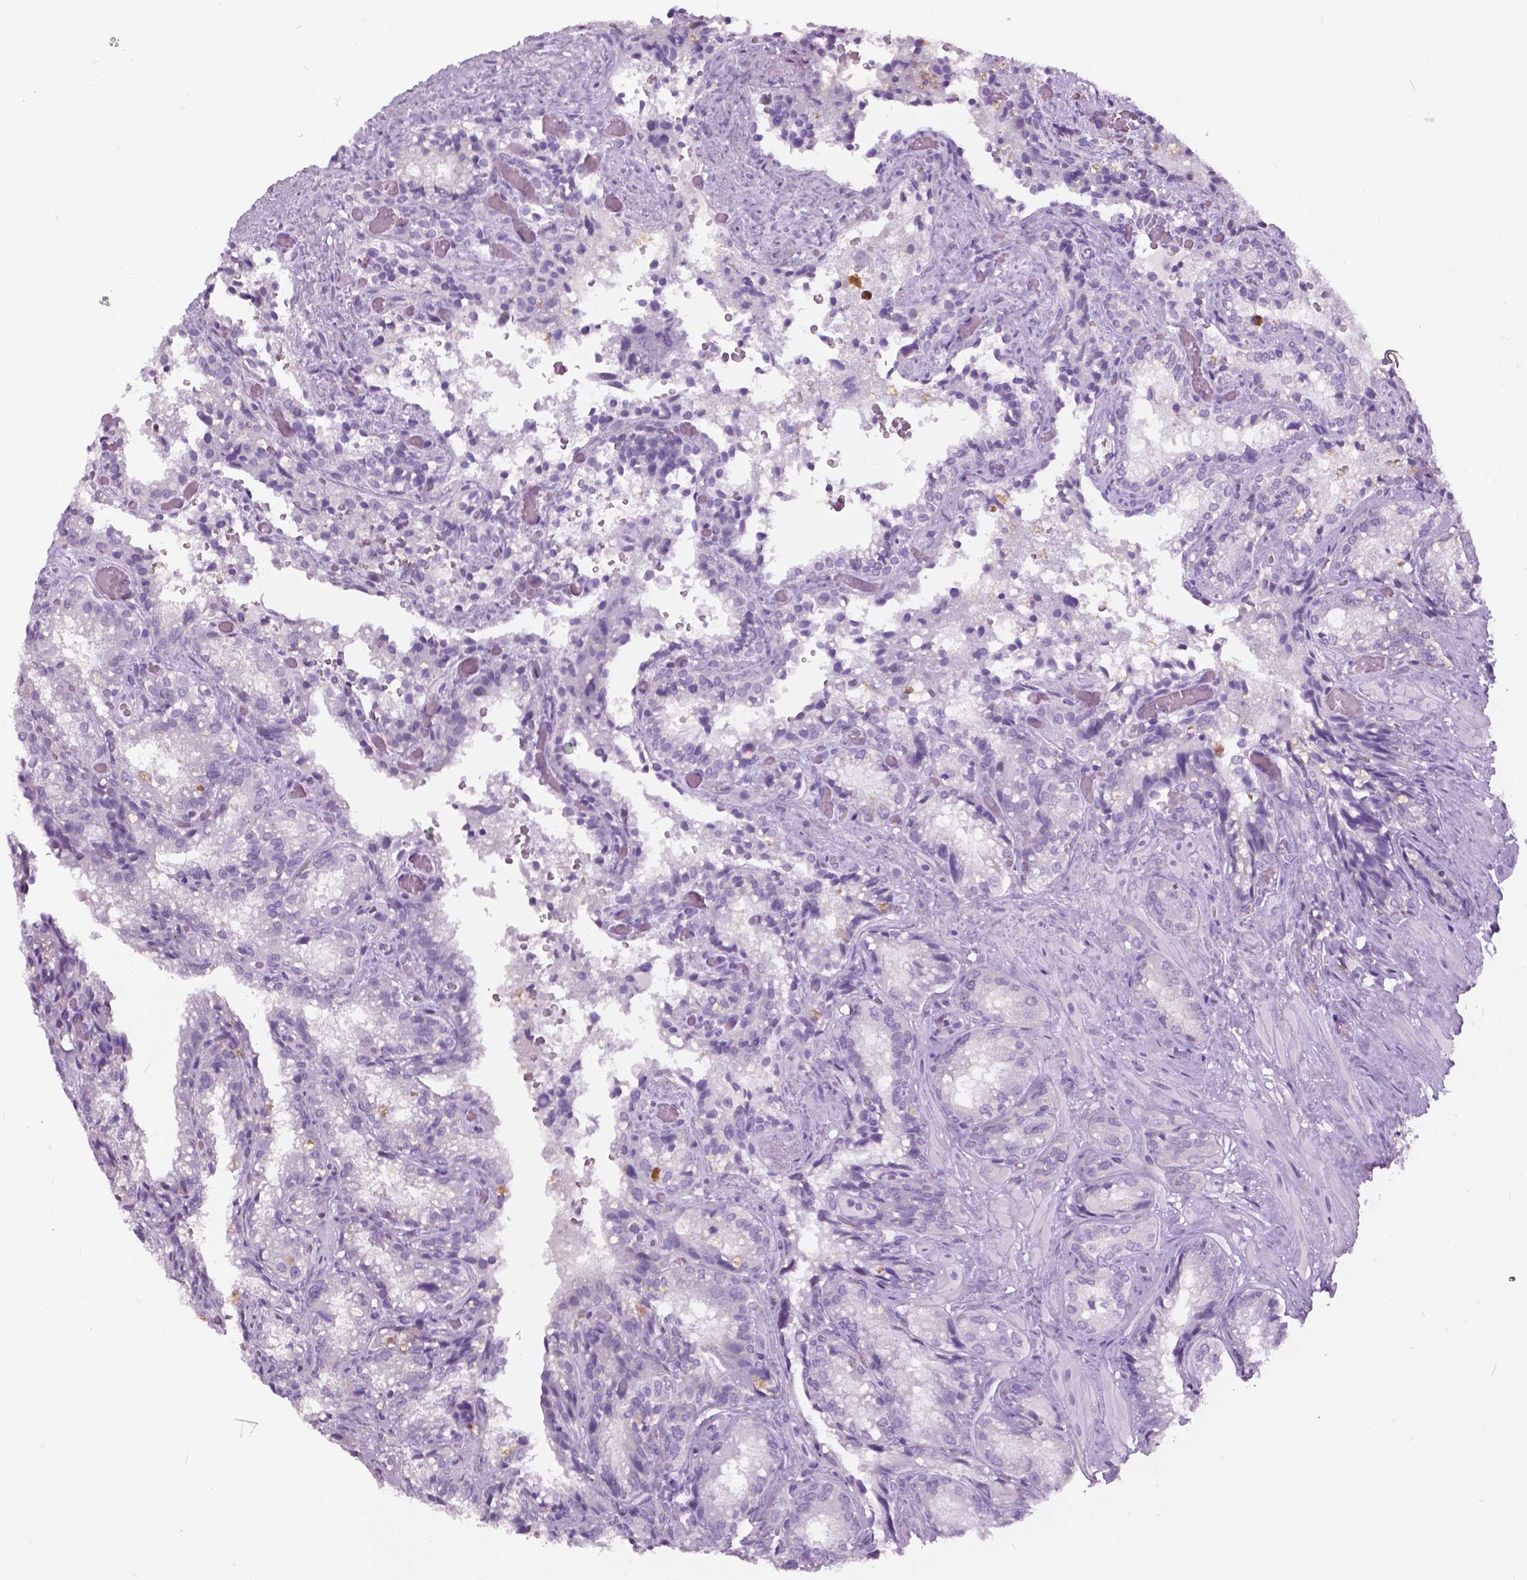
{"staining": {"intensity": "negative", "quantity": "none", "location": "none"}, "tissue": "seminal vesicle", "cell_type": "Glandular cells", "image_type": "normal", "snomed": [{"axis": "morphology", "description": "Normal tissue, NOS"}, {"axis": "topography", "description": "Seminal veicle"}], "caption": "An image of seminal vesicle stained for a protein shows no brown staining in glandular cells.", "gene": "TP53TG5", "patient": {"sex": "male", "age": 57}}